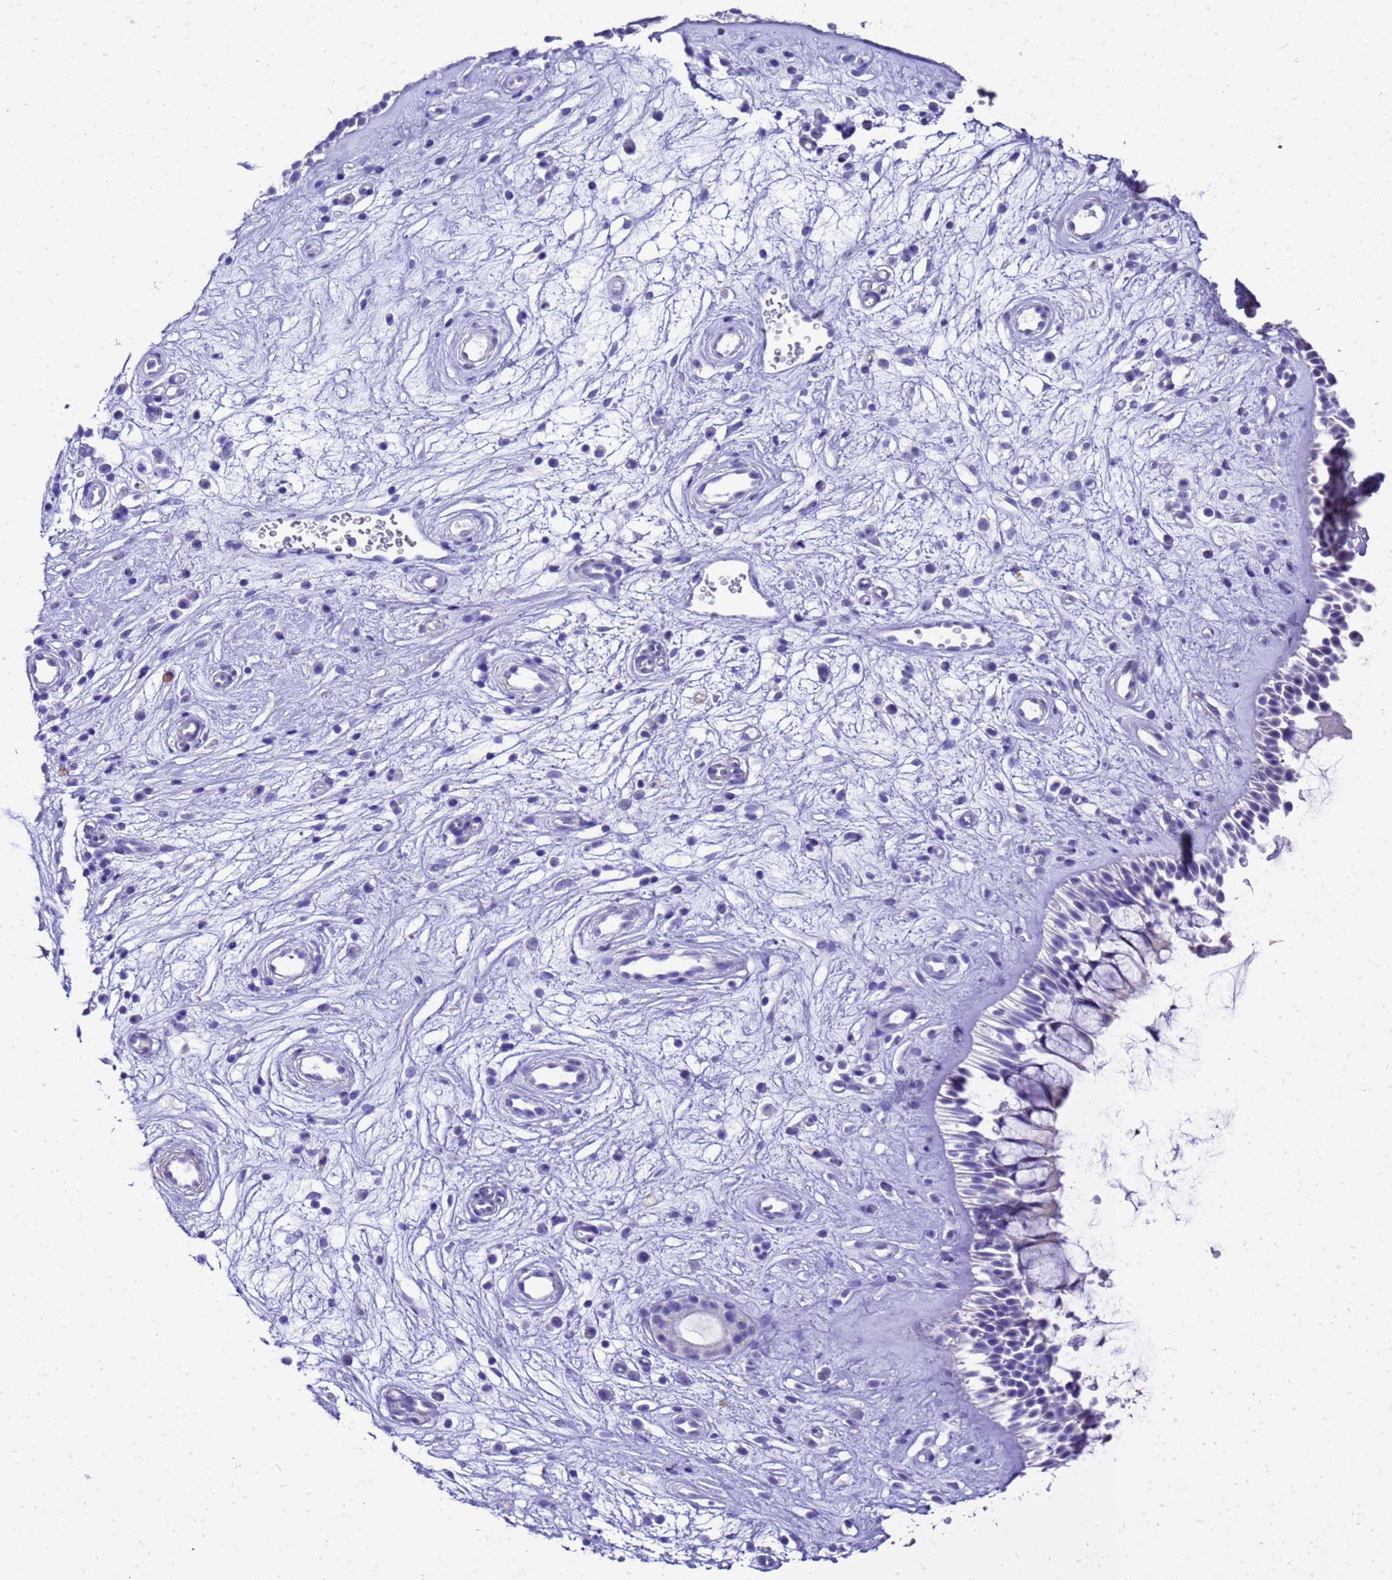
{"staining": {"intensity": "negative", "quantity": "none", "location": "none"}, "tissue": "nasopharynx", "cell_type": "Respiratory epithelial cells", "image_type": "normal", "snomed": [{"axis": "morphology", "description": "Normal tissue, NOS"}, {"axis": "topography", "description": "Nasopharynx"}], "caption": "DAB immunohistochemical staining of benign nasopharynx exhibits no significant expression in respiratory epithelial cells.", "gene": "HSPB6", "patient": {"sex": "male", "age": 32}}